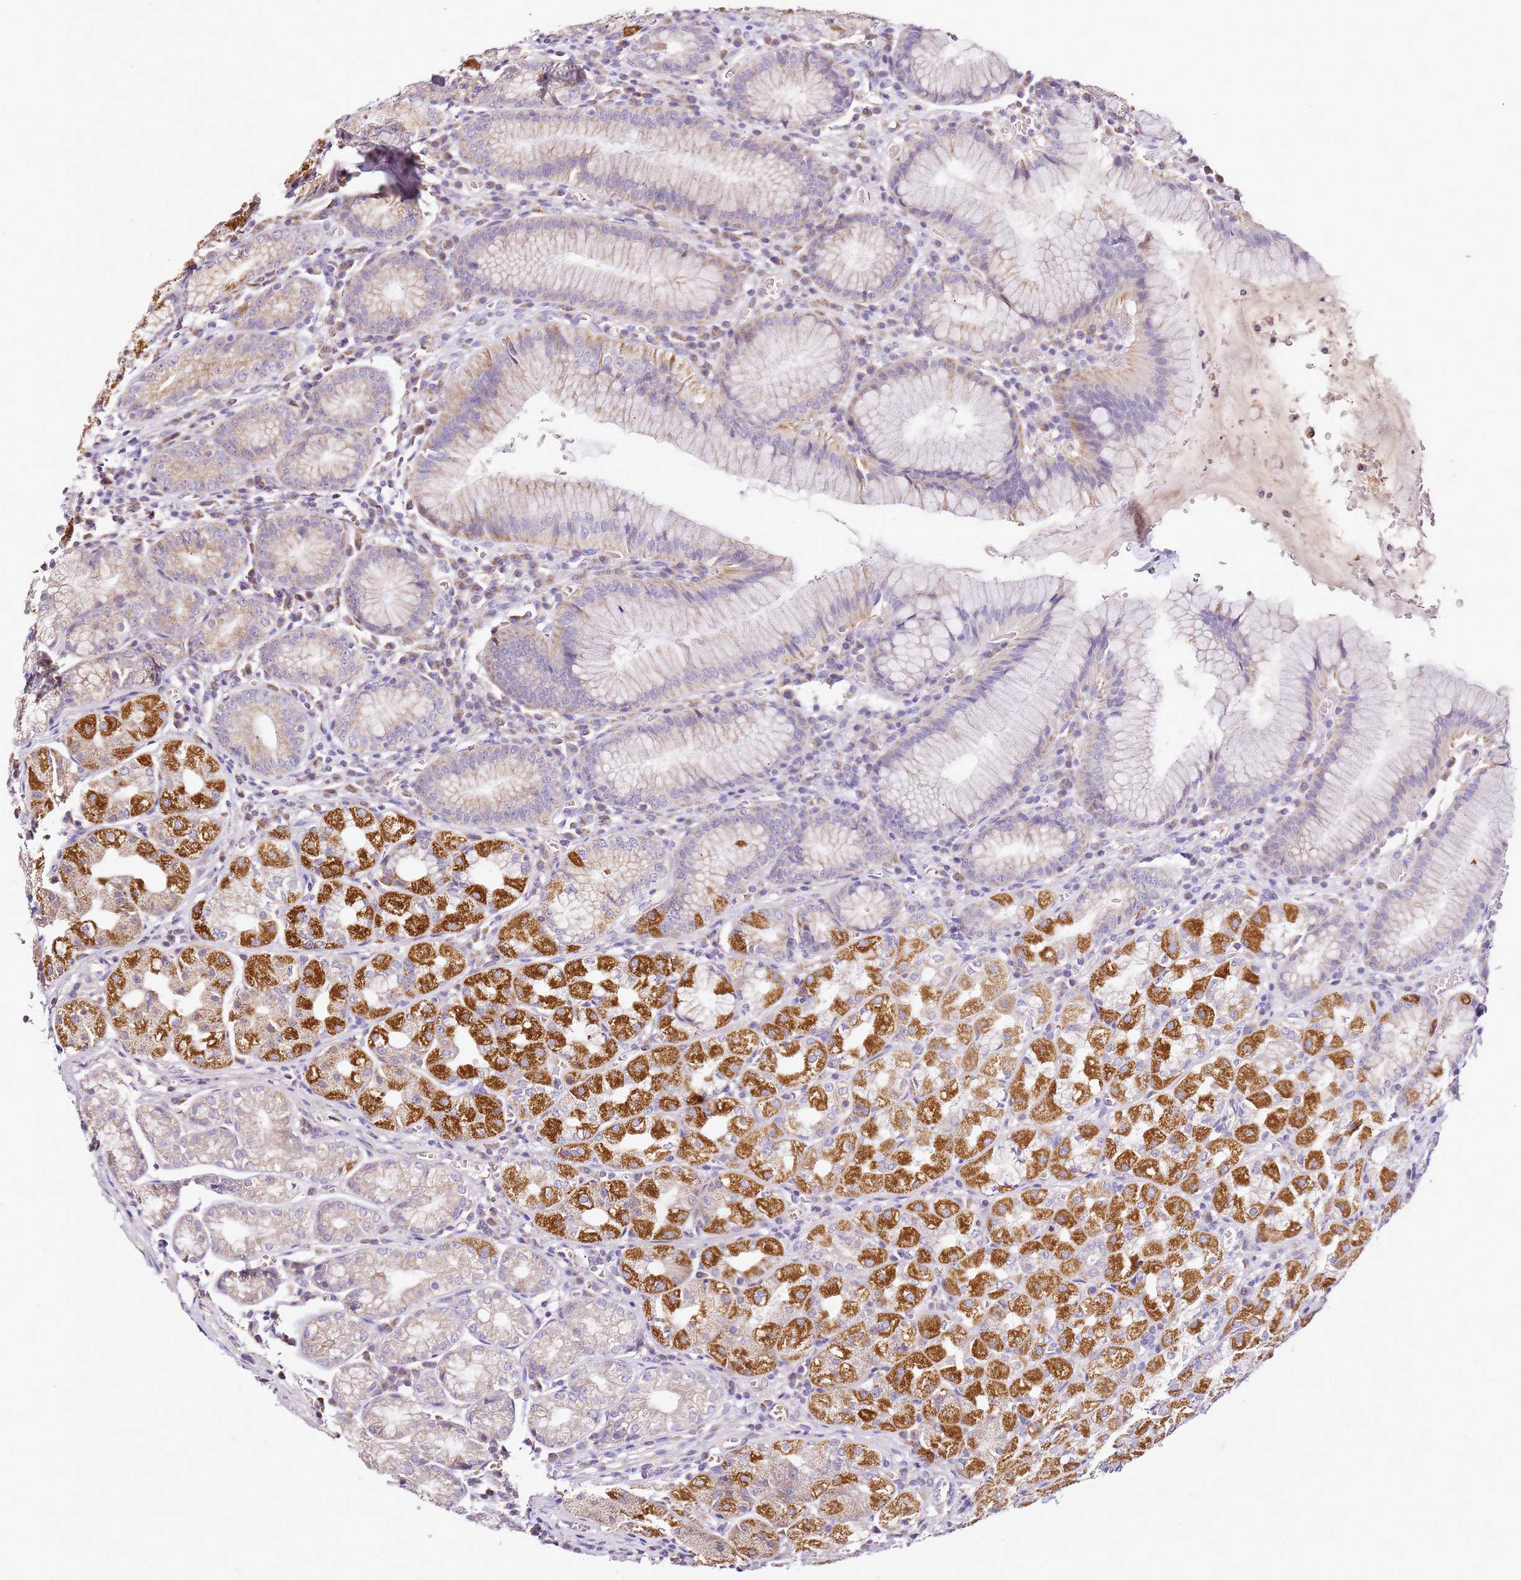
{"staining": {"intensity": "strong", "quantity": "<25%", "location": "cytoplasmic/membranous"}, "tissue": "stomach", "cell_type": "Glandular cells", "image_type": "normal", "snomed": [{"axis": "morphology", "description": "Normal tissue, NOS"}, {"axis": "topography", "description": "Stomach"}], "caption": "Approximately <25% of glandular cells in unremarkable human stomach reveal strong cytoplasmic/membranous protein positivity as visualized by brown immunohistochemical staining.", "gene": "OR2B11", "patient": {"sex": "male", "age": 55}}